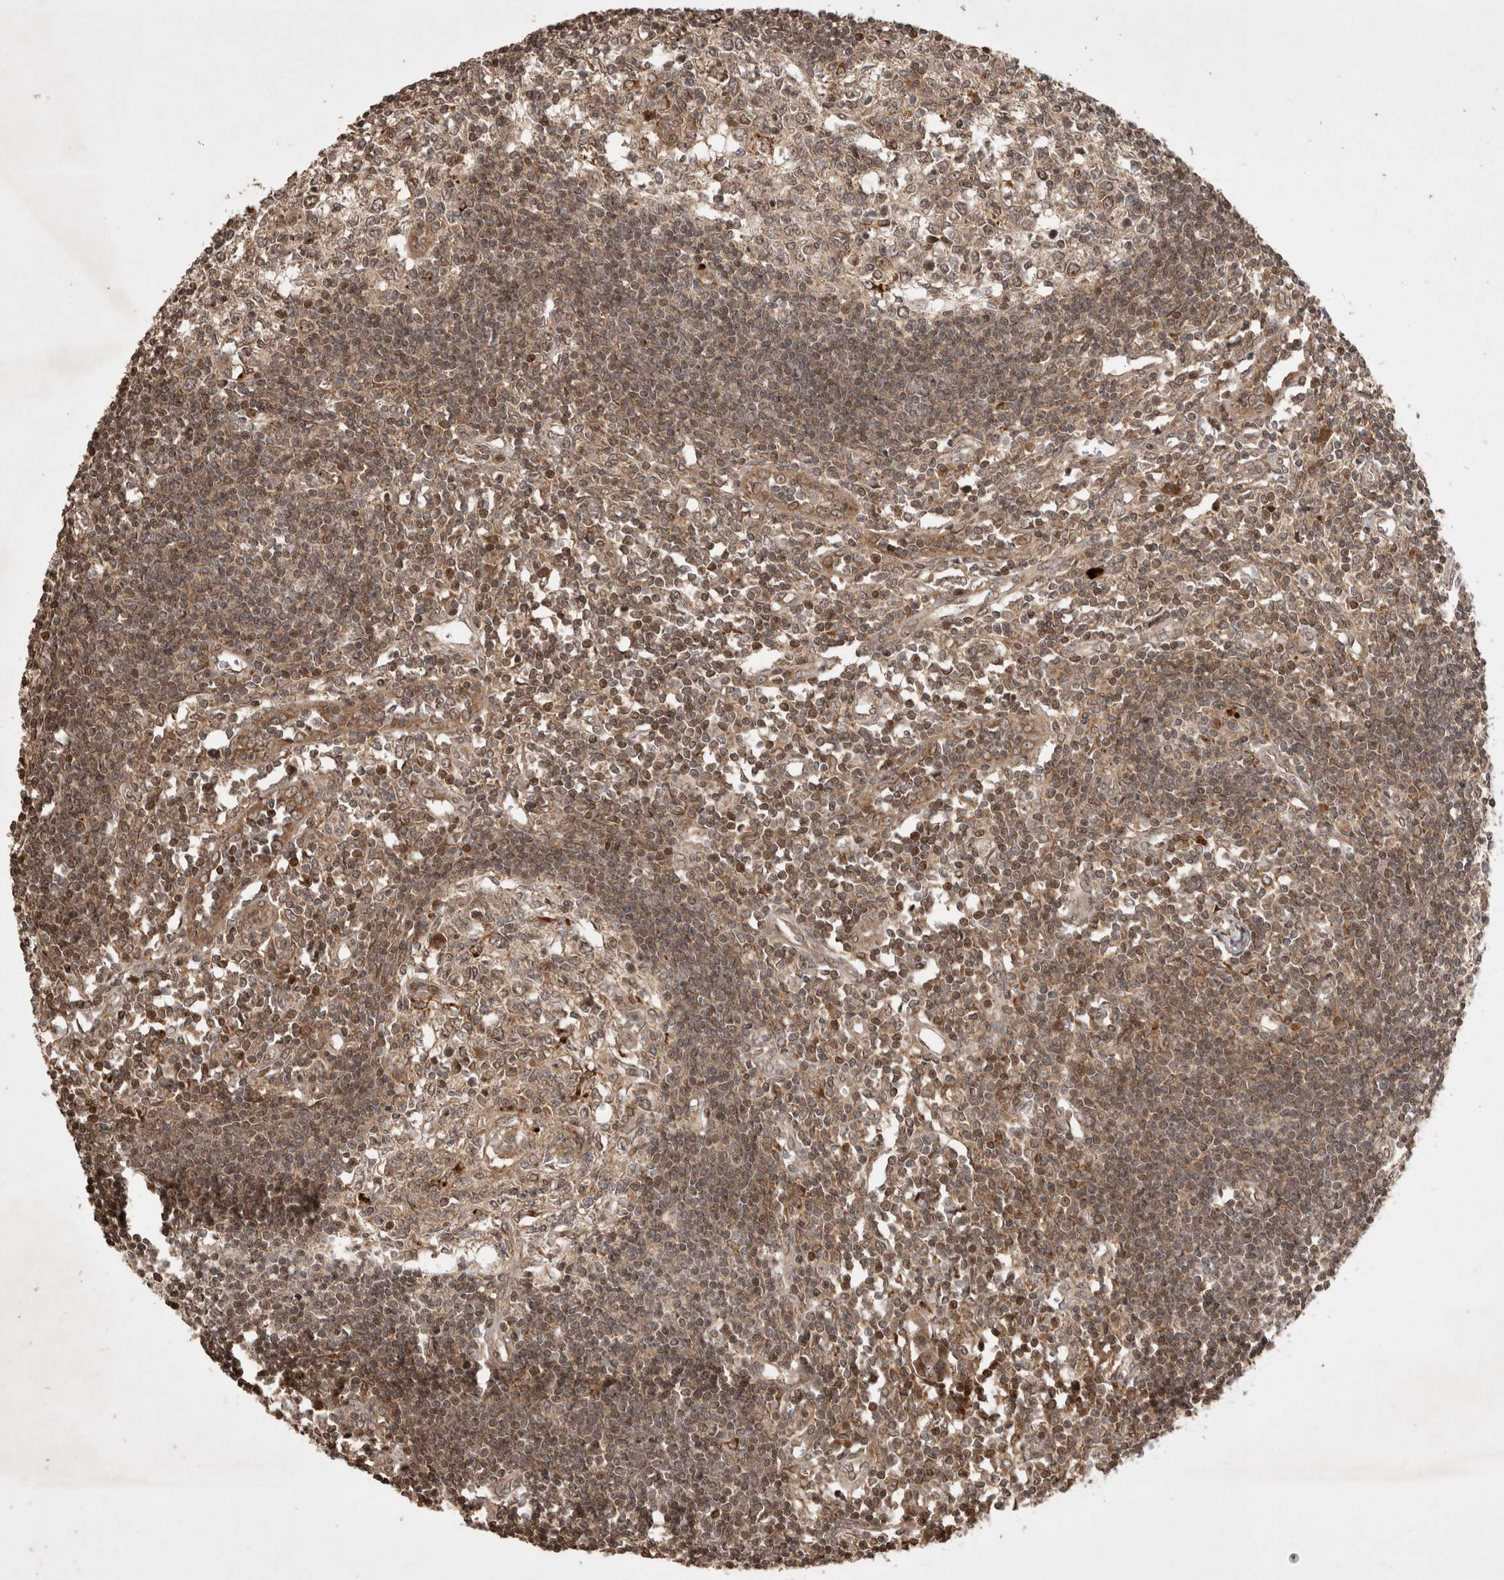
{"staining": {"intensity": "moderate", "quantity": ">75%", "location": "cytoplasmic/membranous"}, "tissue": "lymph node", "cell_type": "Germinal center cells", "image_type": "normal", "snomed": [{"axis": "morphology", "description": "Normal tissue, NOS"}, {"axis": "morphology", "description": "Malignant melanoma, Metastatic site"}, {"axis": "topography", "description": "Lymph node"}], "caption": "IHC micrograph of benign lymph node: human lymph node stained using immunohistochemistry demonstrates medium levels of moderate protein expression localized specifically in the cytoplasmic/membranous of germinal center cells, appearing as a cytoplasmic/membranous brown color.", "gene": "FAM221A", "patient": {"sex": "male", "age": 41}}